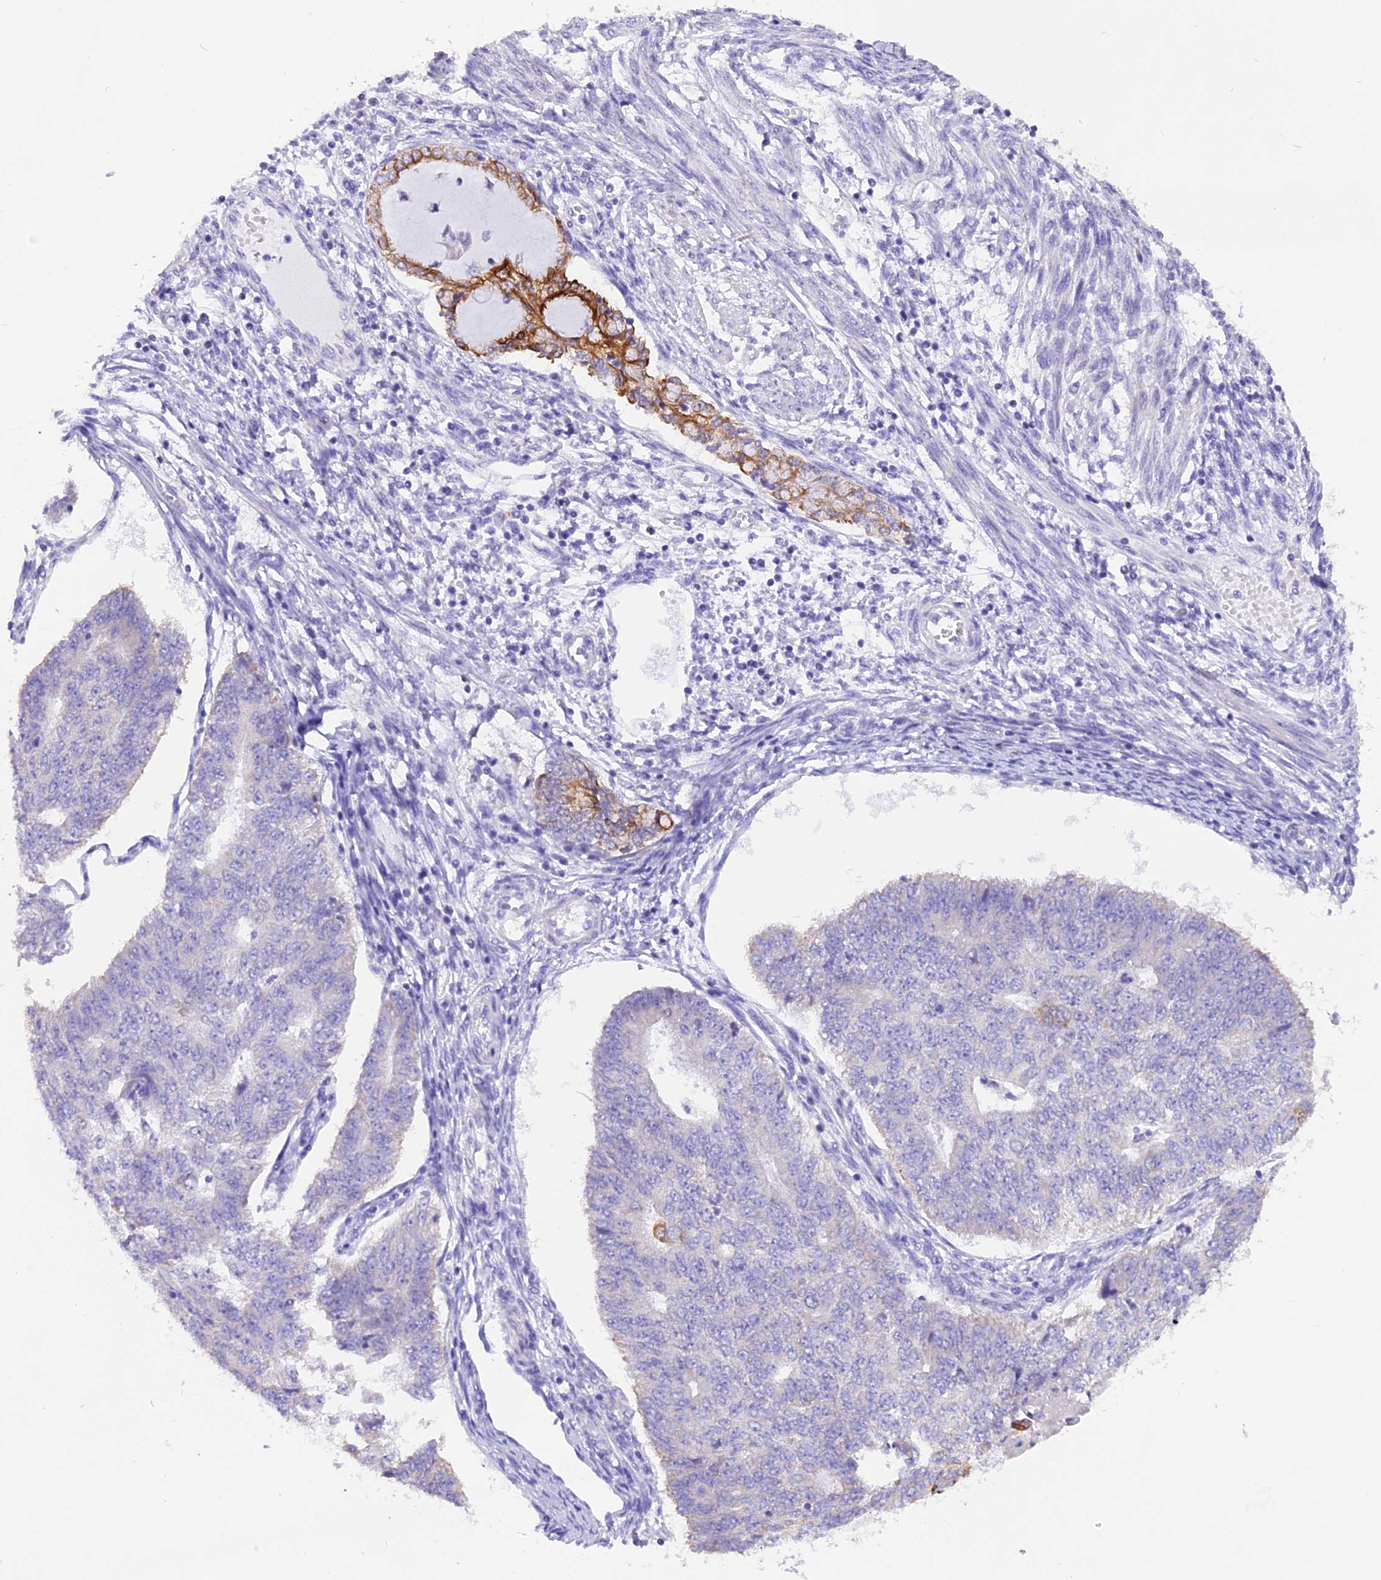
{"staining": {"intensity": "negative", "quantity": "none", "location": "none"}, "tissue": "endometrial cancer", "cell_type": "Tumor cells", "image_type": "cancer", "snomed": [{"axis": "morphology", "description": "Adenocarcinoma, NOS"}, {"axis": "topography", "description": "Endometrium"}], "caption": "IHC of adenocarcinoma (endometrial) demonstrates no expression in tumor cells. The staining was performed using DAB (3,3'-diaminobenzidine) to visualize the protein expression in brown, while the nuclei were stained in blue with hematoxylin (Magnification: 20x).", "gene": "PKIA", "patient": {"sex": "female", "age": 32}}